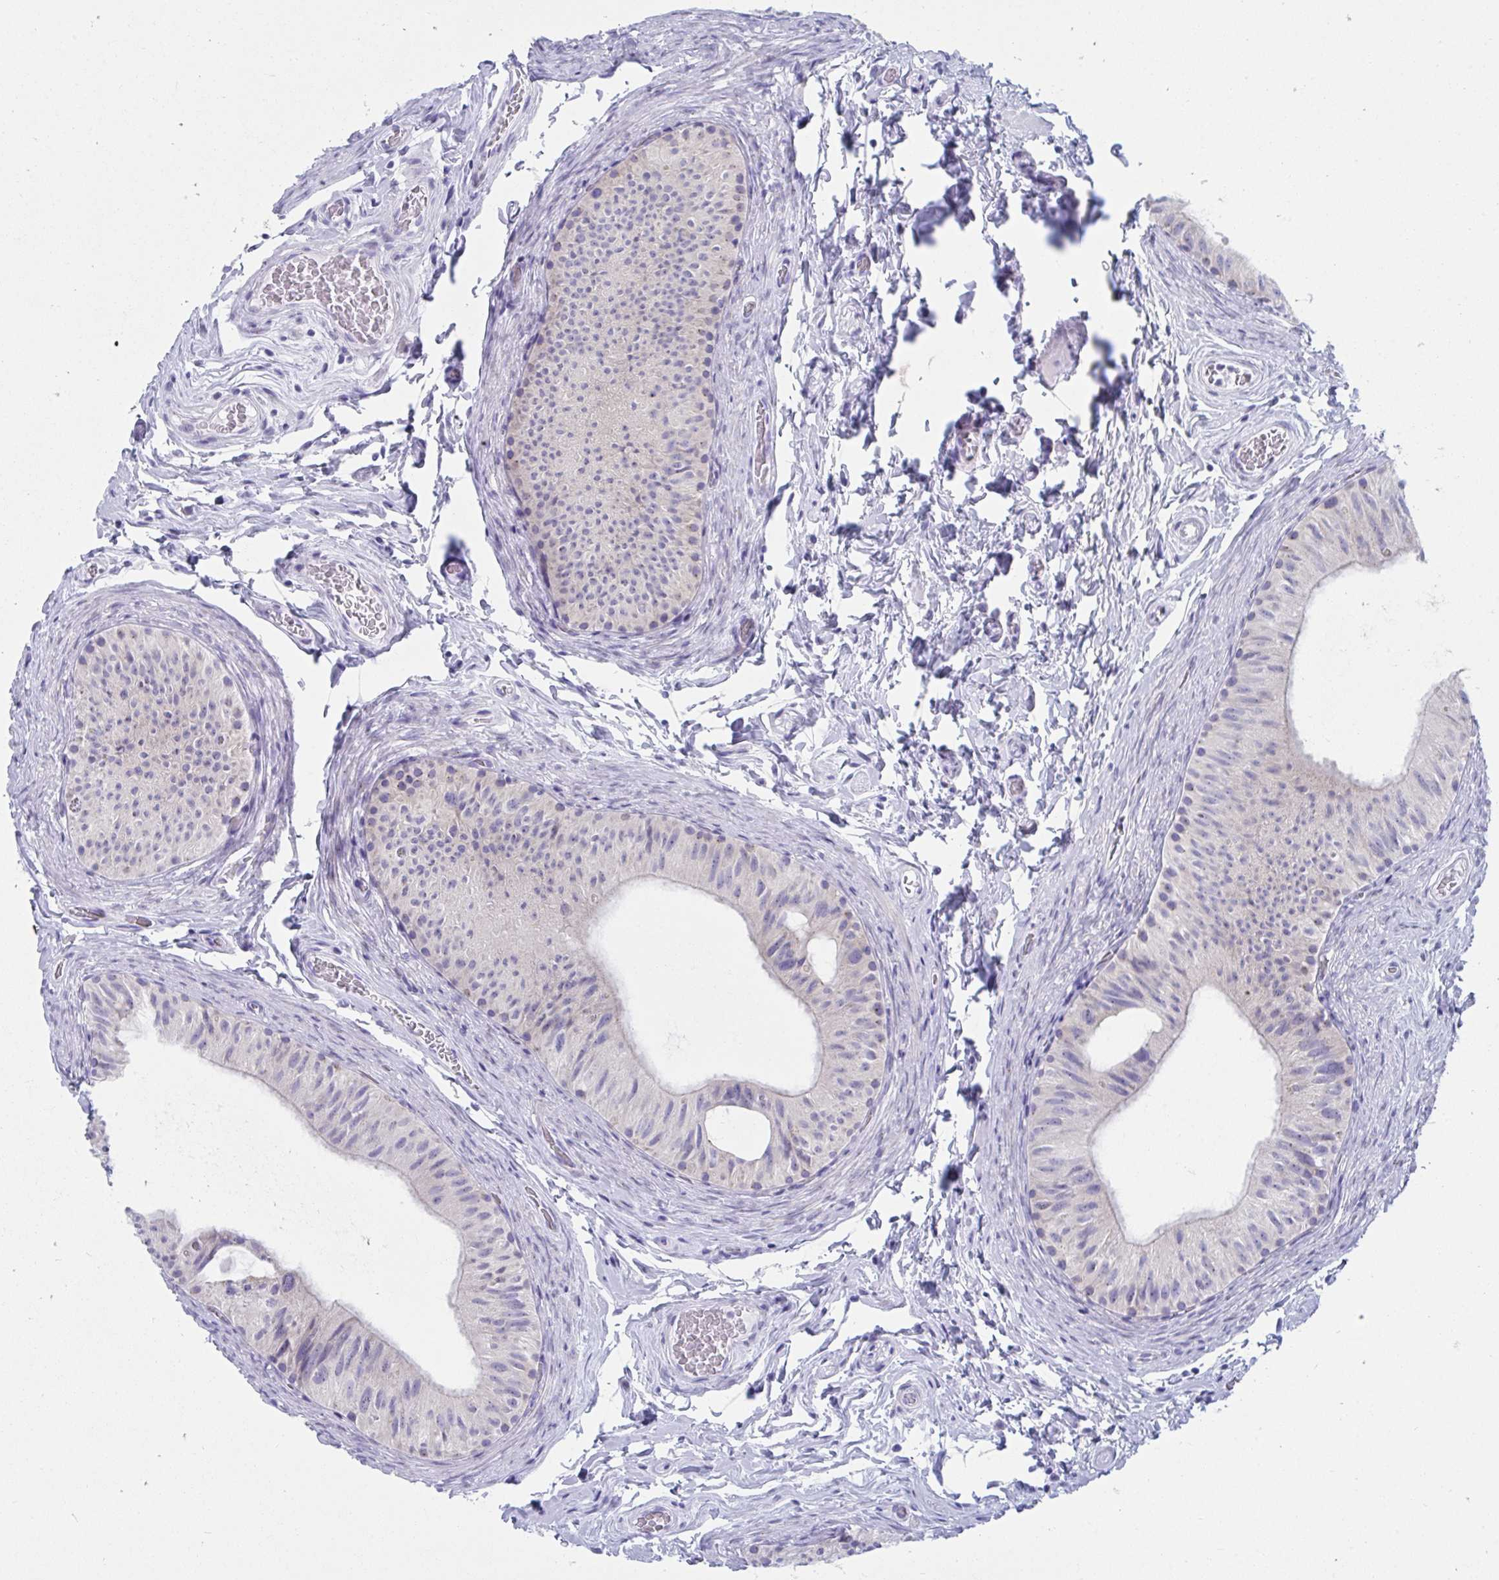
{"staining": {"intensity": "strong", "quantity": "<25%", "location": "cytoplasmic/membranous"}, "tissue": "epididymis", "cell_type": "Glandular cells", "image_type": "normal", "snomed": [{"axis": "morphology", "description": "Normal tissue, NOS"}, {"axis": "topography", "description": "Epididymis, spermatic cord, NOS"}, {"axis": "topography", "description": "Epididymis"}], "caption": "Epididymis was stained to show a protein in brown. There is medium levels of strong cytoplasmic/membranous staining in approximately <25% of glandular cells. Using DAB (3,3'-diaminobenzidine) (brown) and hematoxylin (blue) stains, captured at high magnification using brightfield microscopy.", "gene": "TTC30A", "patient": {"sex": "male", "age": 31}}